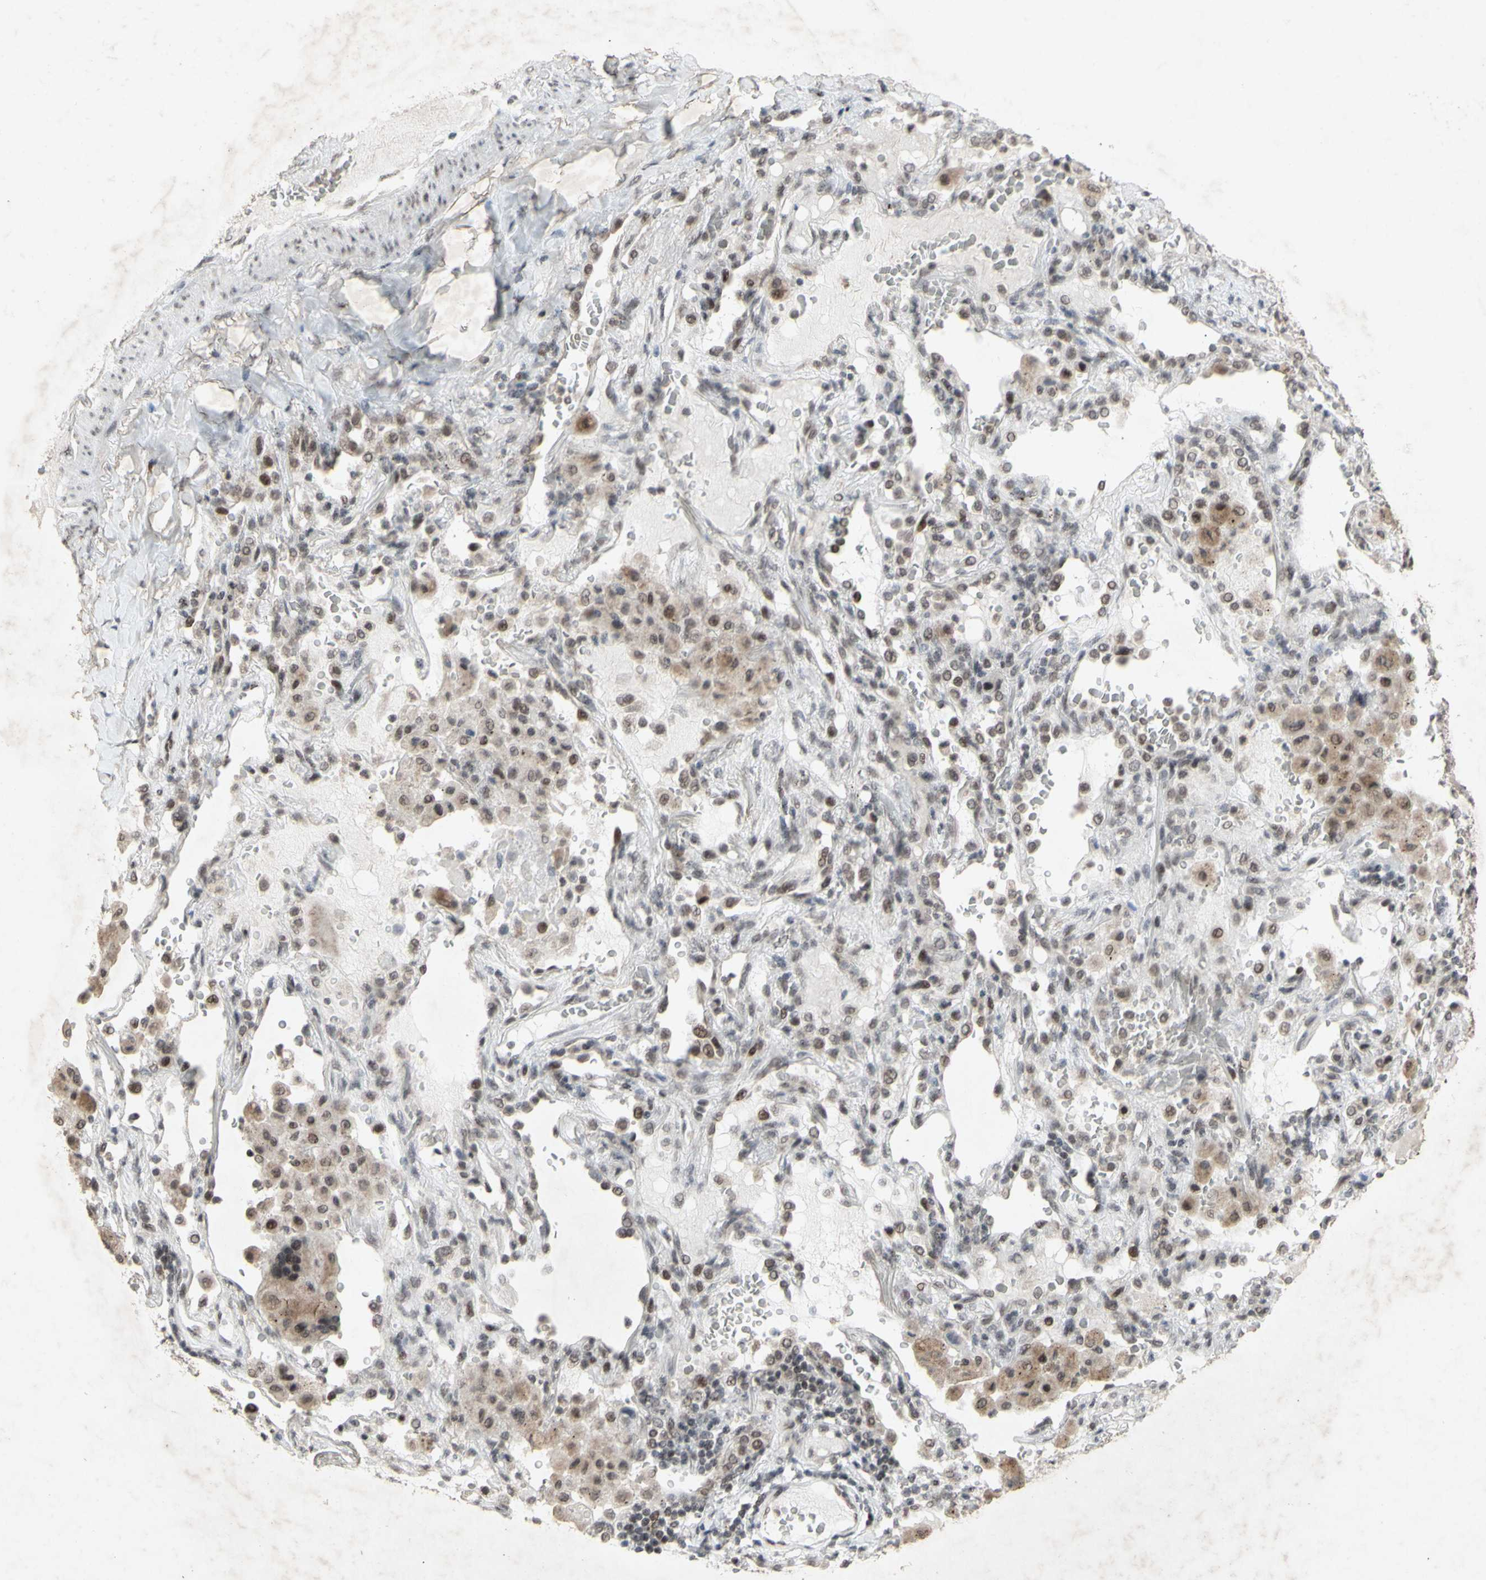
{"staining": {"intensity": "moderate", "quantity": "25%-75%", "location": "cytoplasmic/membranous,nuclear"}, "tissue": "lung cancer", "cell_type": "Tumor cells", "image_type": "cancer", "snomed": [{"axis": "morphology", "description": "Squamous cell carcinoma, NOS"}, {"axis": "topography", "description": "Lung"}], "caption": "Immunohistochemical staining of human lung squamous cell carcinoma displays medium levels of moderate cytoplasmic/membranous and nuclear protein positivity in approximately 25%-75% of tumor cells. The staining was performed using DAB to visualize the protein expression in brown, while the nuclei were stained in blue with hematoxylin (Magnification: 20x).", "gene": "CENPB", "patient": {"sex": "male", "age": 57}}